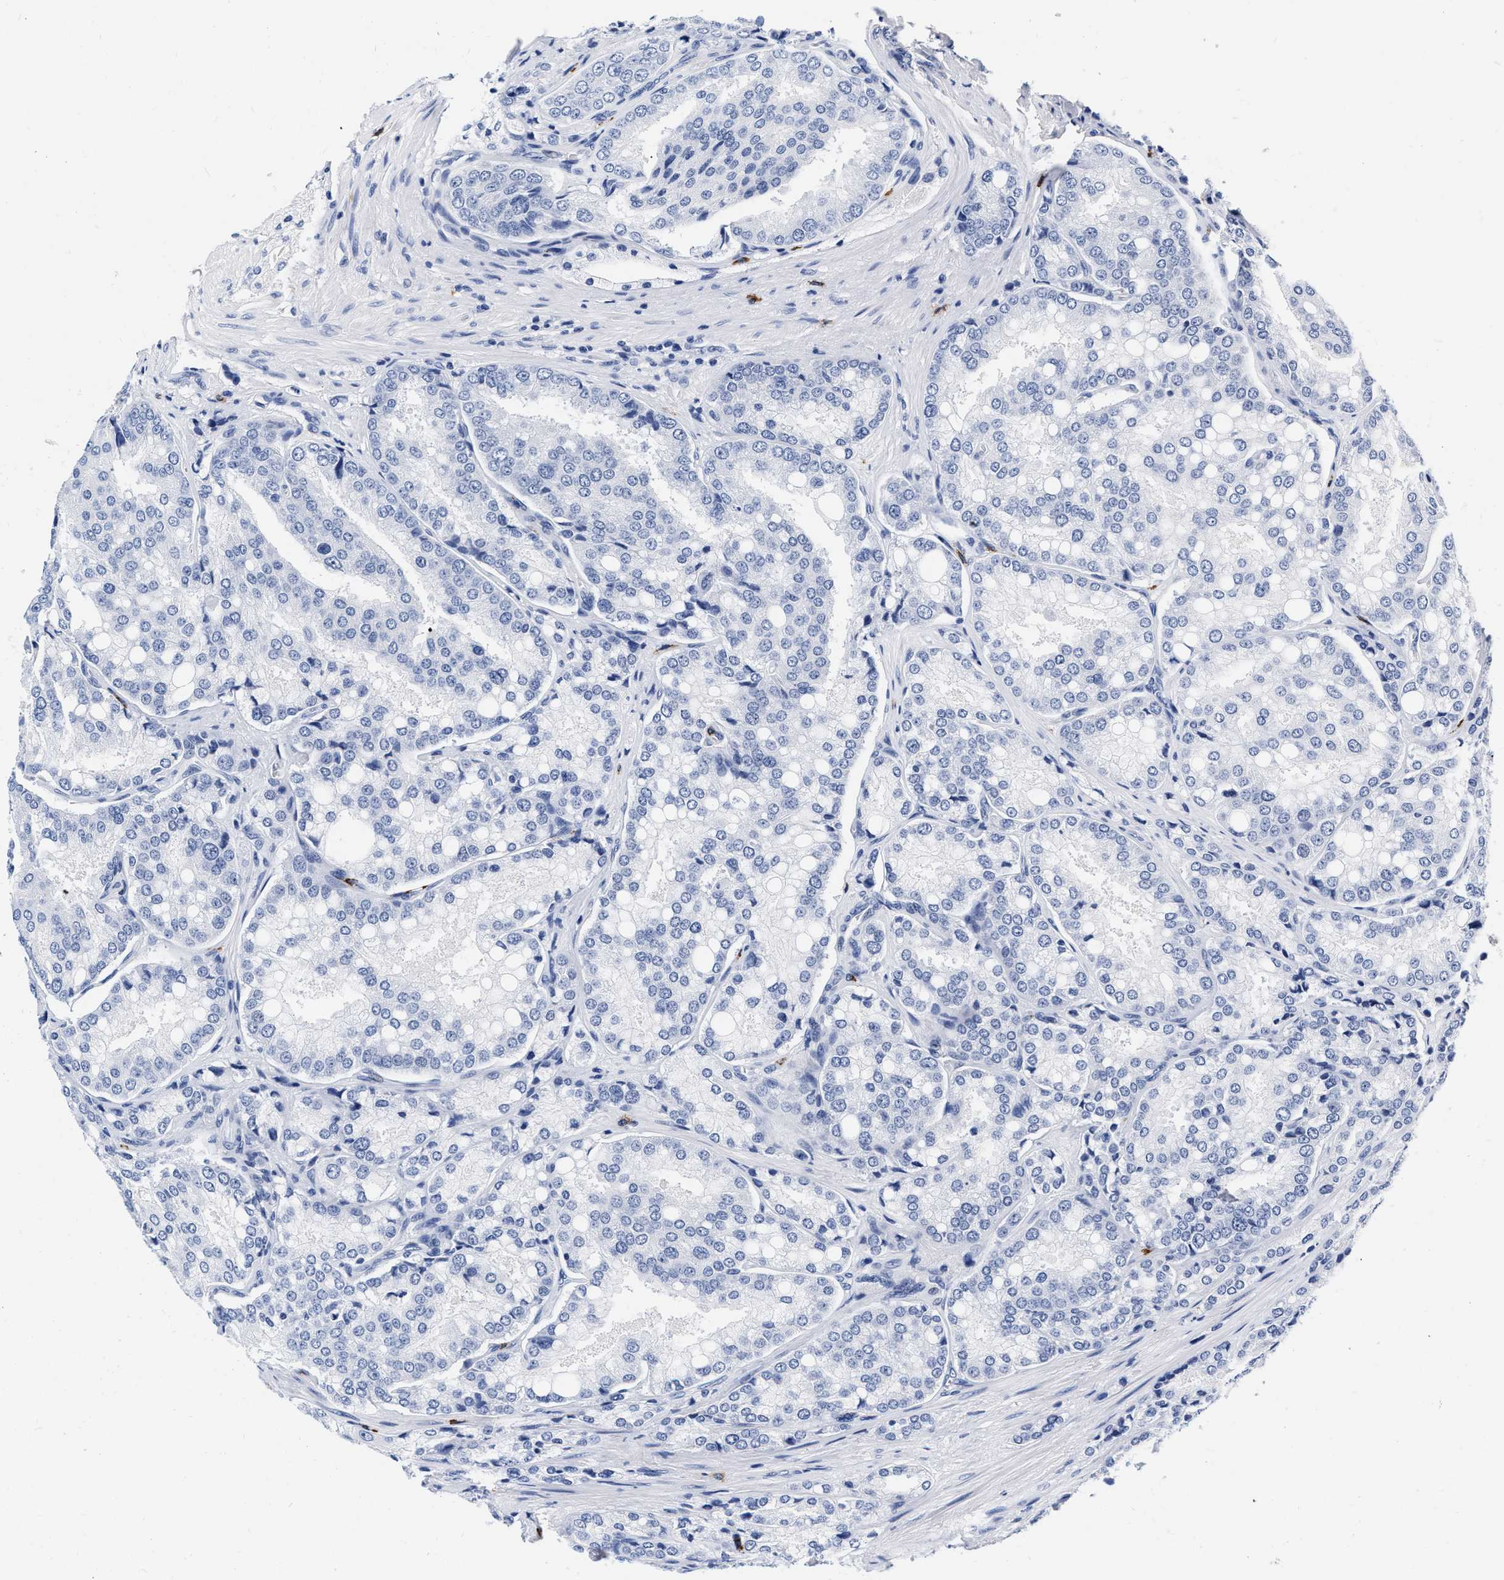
{"staining": {"intensity": "negative", "quantity": "none", "location": "none"}, "tissue": "prostate cancer", "cell_type": "Tumor cells", "image_type": "cancer", "snomed": [{"axis": "morphology", "description": "Adenocarcinoma, High grade"}, {"axis": "topography", "description": "Prostate"}], "caption": "Tumor cells show no significant expression in adenocarcinoma (high-grade) (prostate).", "gene": "CER1", "patient": {"sex": "male", "age": 50}}